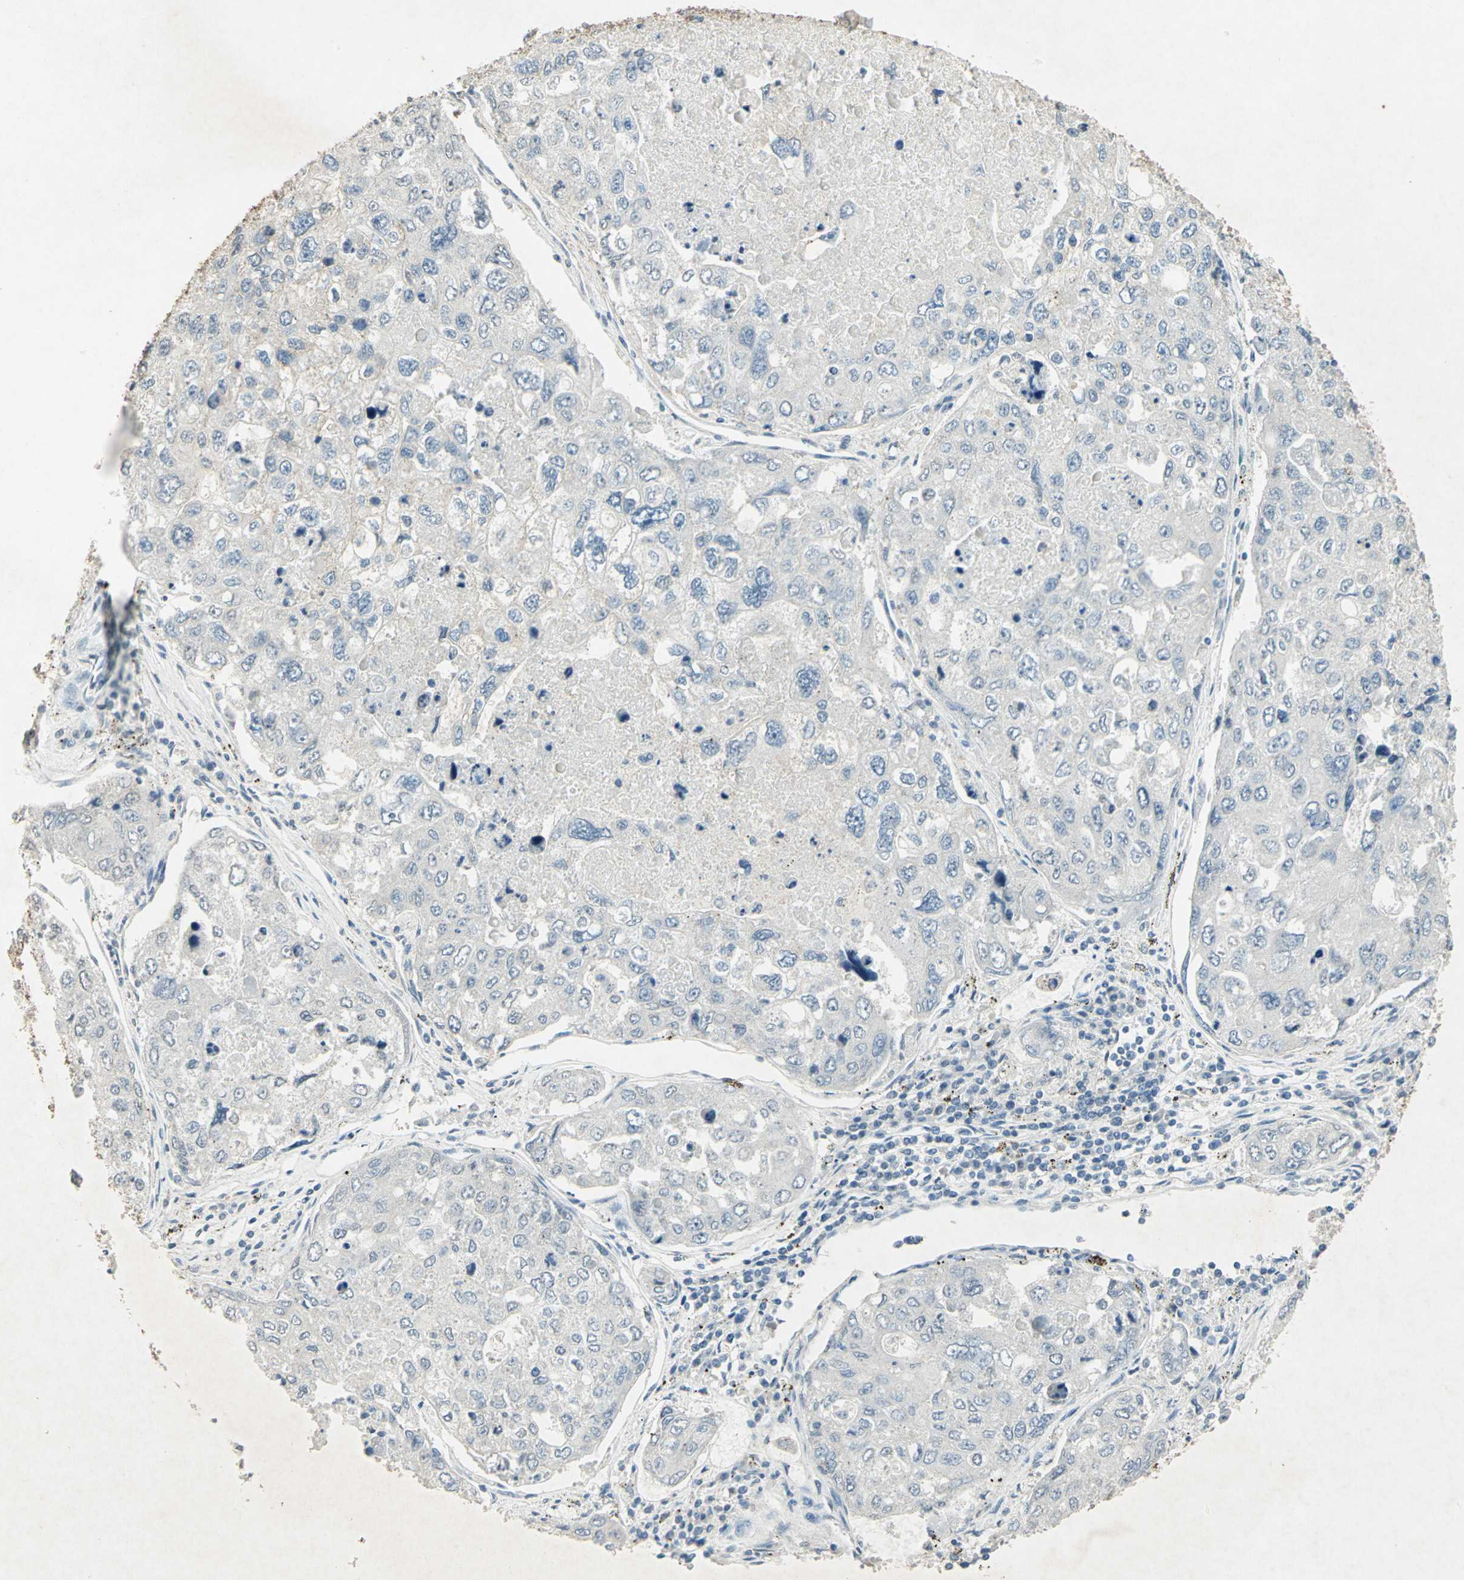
{"staining": {"intensity": "negative", "quantity": "none", "location": "none"}, "tissue": "urothelial cancer", "cell_type": "Tumor cells", "image_type": "cancer", "snomed": [{"axis": "morphology", "description": "Urothelial carcinoma, High grade"}, {"axis": "topography", "description": "Lymph node"}, {"axis": "topography", "description": "Urinary bladder"}], "caption": "Tumor cells show no significant positivity in urothelial cancer. The staining was performed using DAB (3,3'-diaminobenzidine) to visualize the protein expression in brown, while the nuclei were stained in blue with hematoxylin (Magnification: 20x).", "gene": "CAMK2B", "patient": {"sex": "male", "age": 51}}